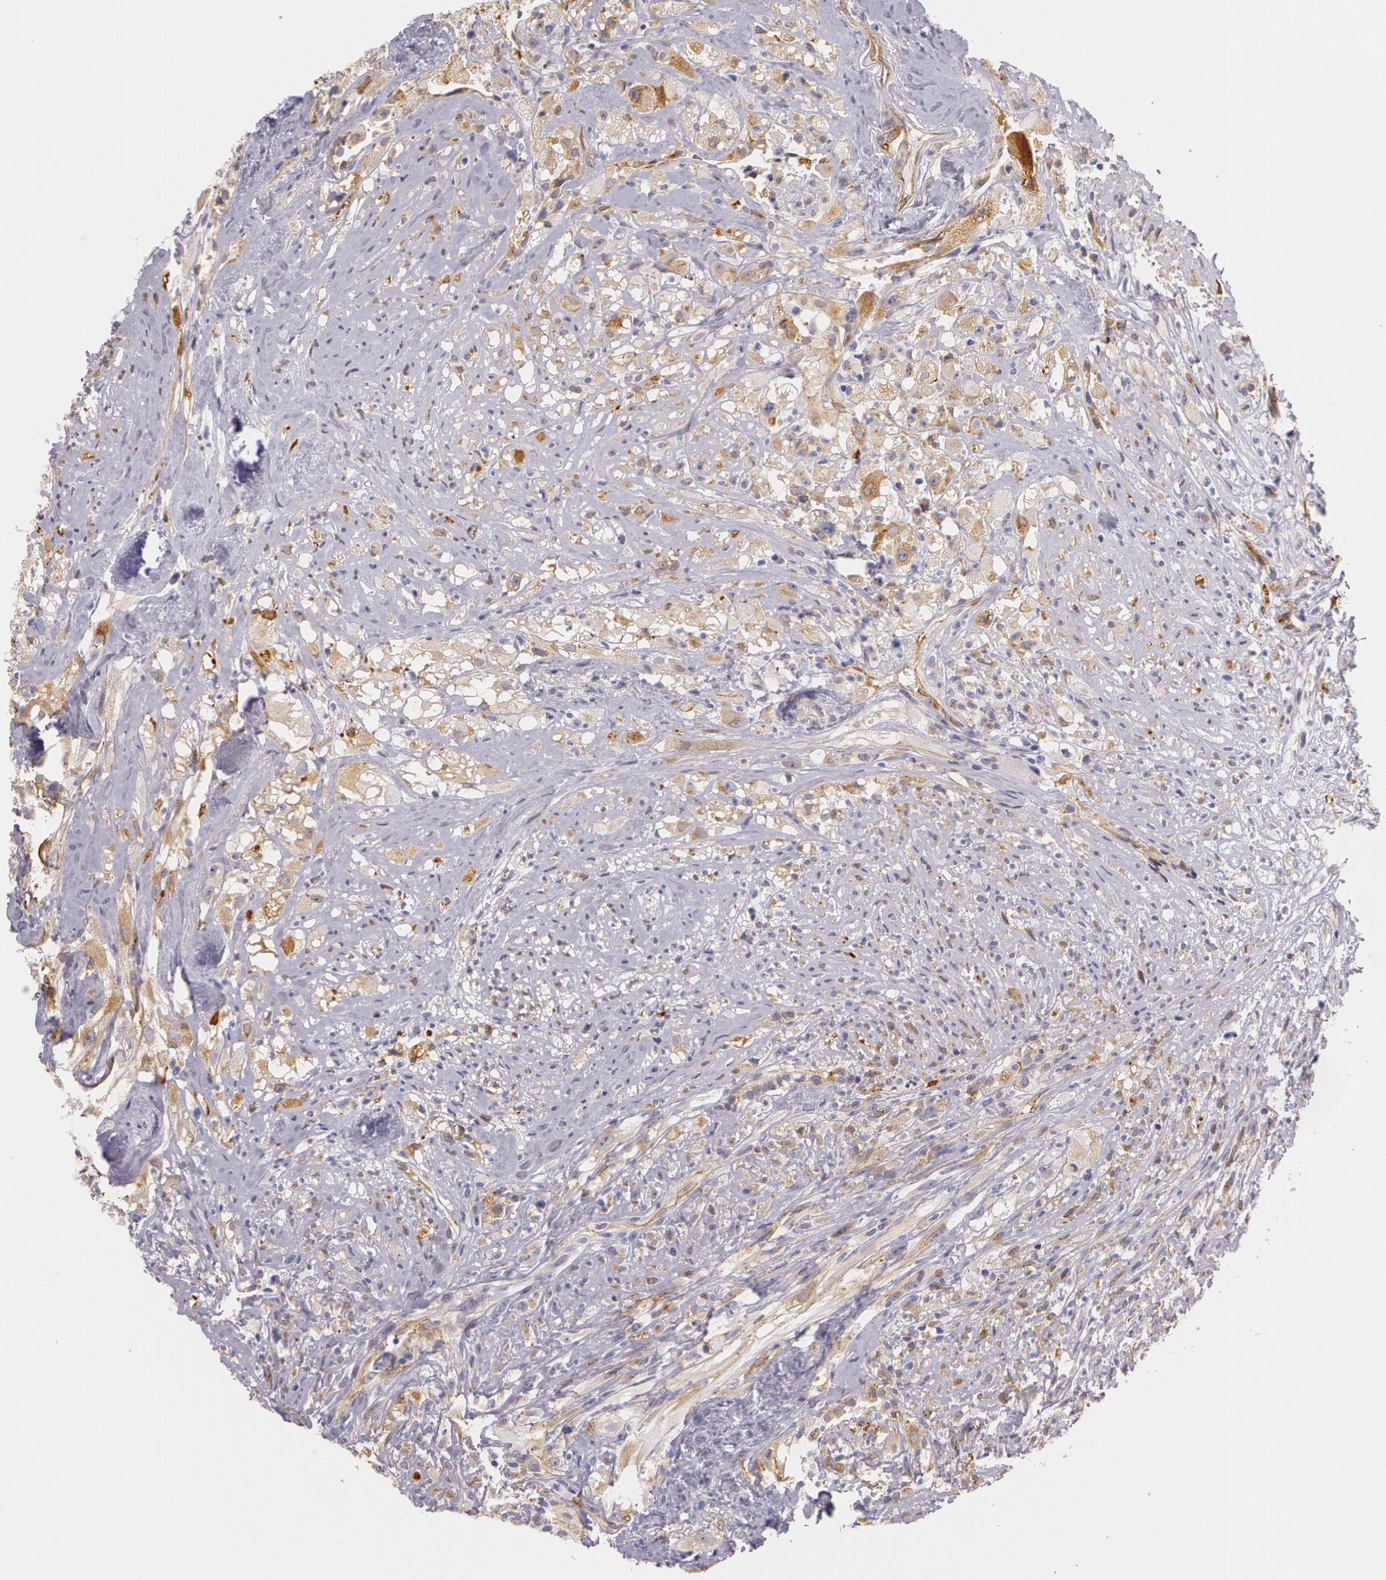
{"staining": {"intensity": "moderate", "quantity": ">75%", "location": "cytoplasmic/membranous"}, "tissue": "glioma", "cell_type": "Tumor cells", "image_type": "cancer", "snomed": [{"axis": "morphology", "description": "Glioma, malignant, High grade"}, {"axis": "topography", "description": "Brain"}], "caption": "A brown stain shows moderate cytoplasmic/membranous positivity of a protein in human malignant high-grade glioma tumor cells.", "gene": "APP", "patient": {"sex": "male", "age": 48}}